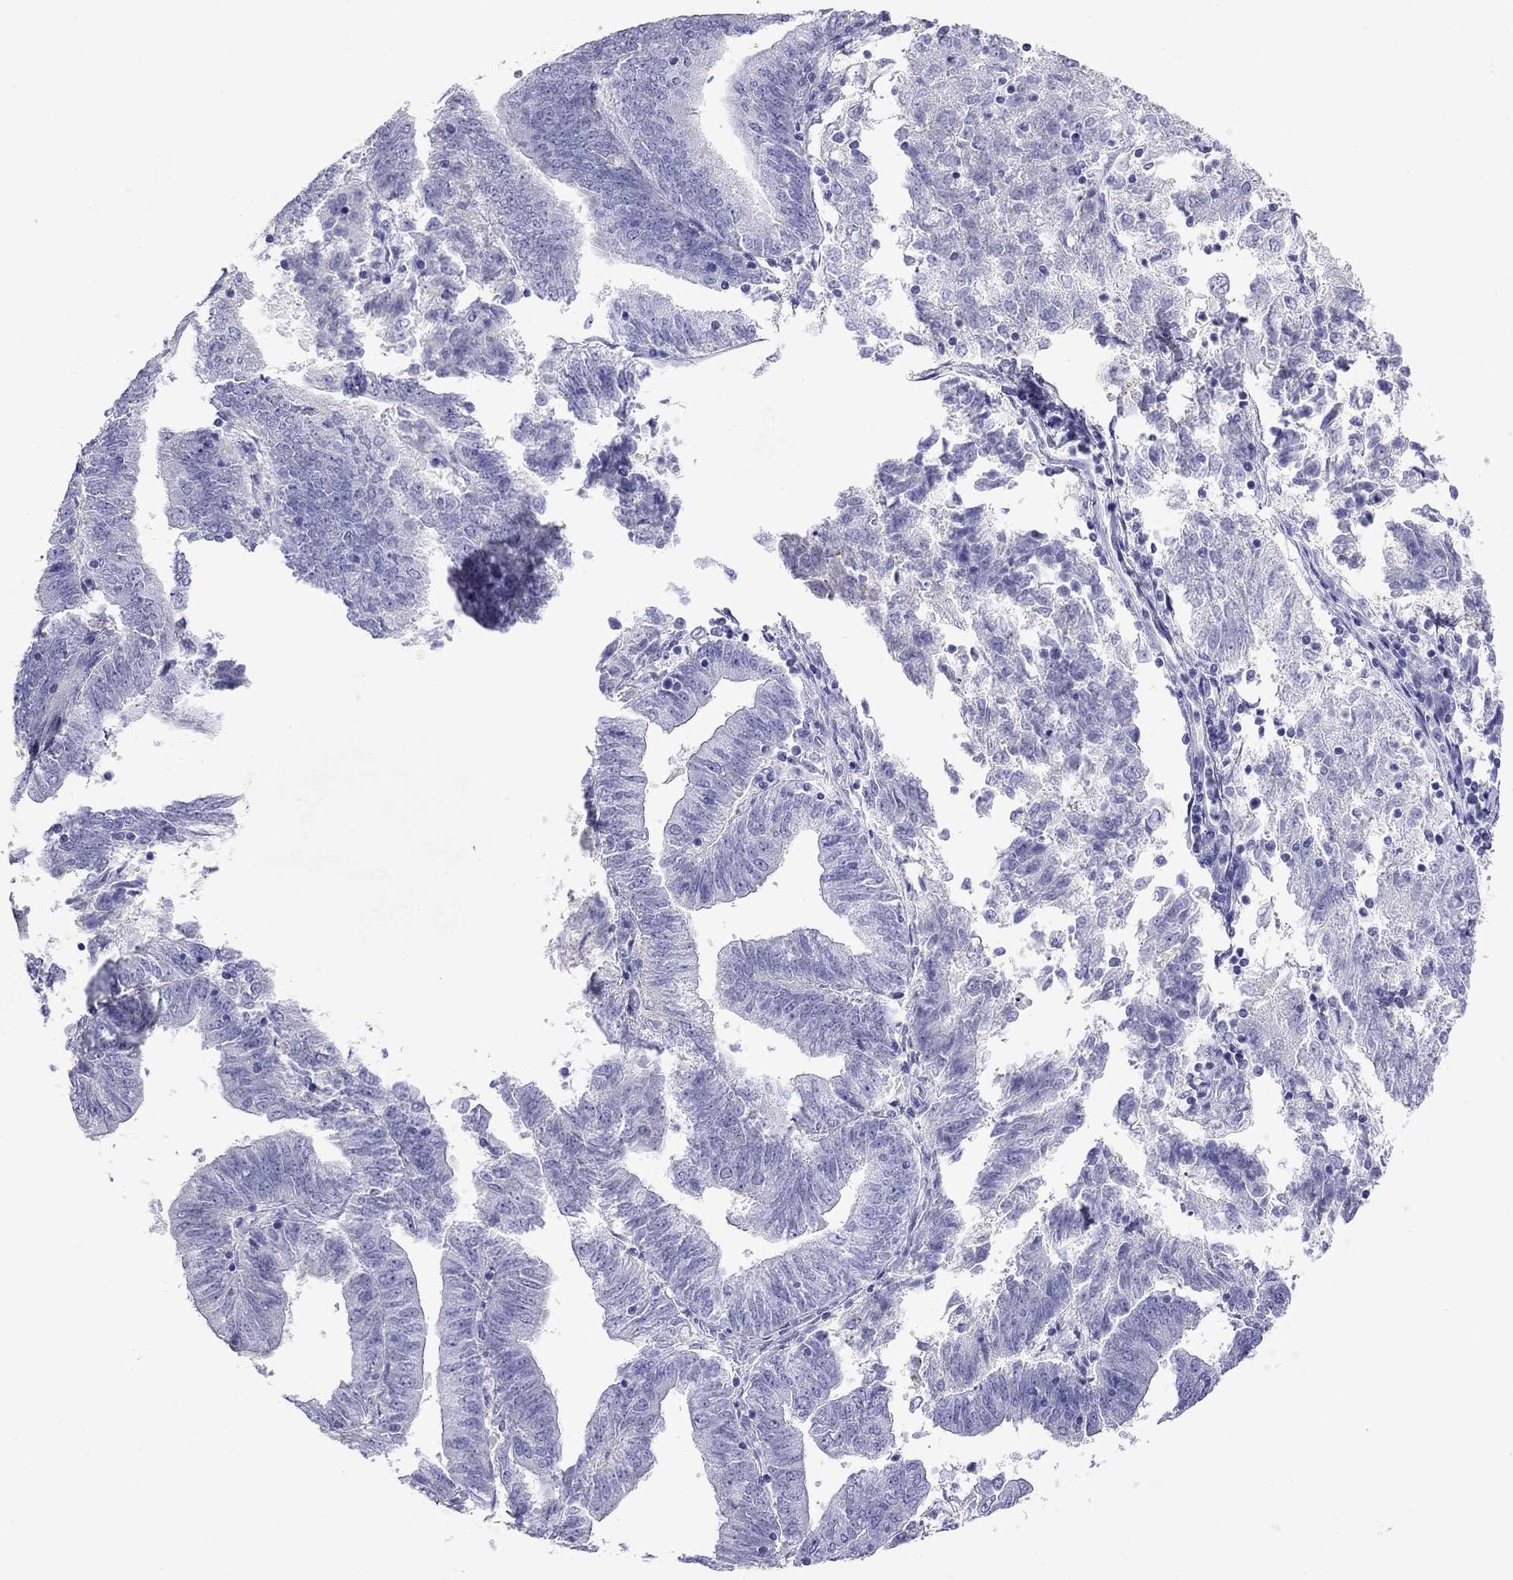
{"staining": {"intensity": "negative", "quantity": "none", "location": "none"}, "tissue": "endometrial cancer", "cell_type": "Tumor cells", "image_type": "cancer", "snomed": [{"axis": "morphology", "description": "Adenocarcinoma, NOS"}, {"axis": "topography", "description": "Endometrium"}], "caption": "A photomicrograph of human endometrial cancer (adenocarcinoma) is negative for staining in tumor cells.", "gene": "GNAT3", "patient": {"sex": "female", "age": 82}}